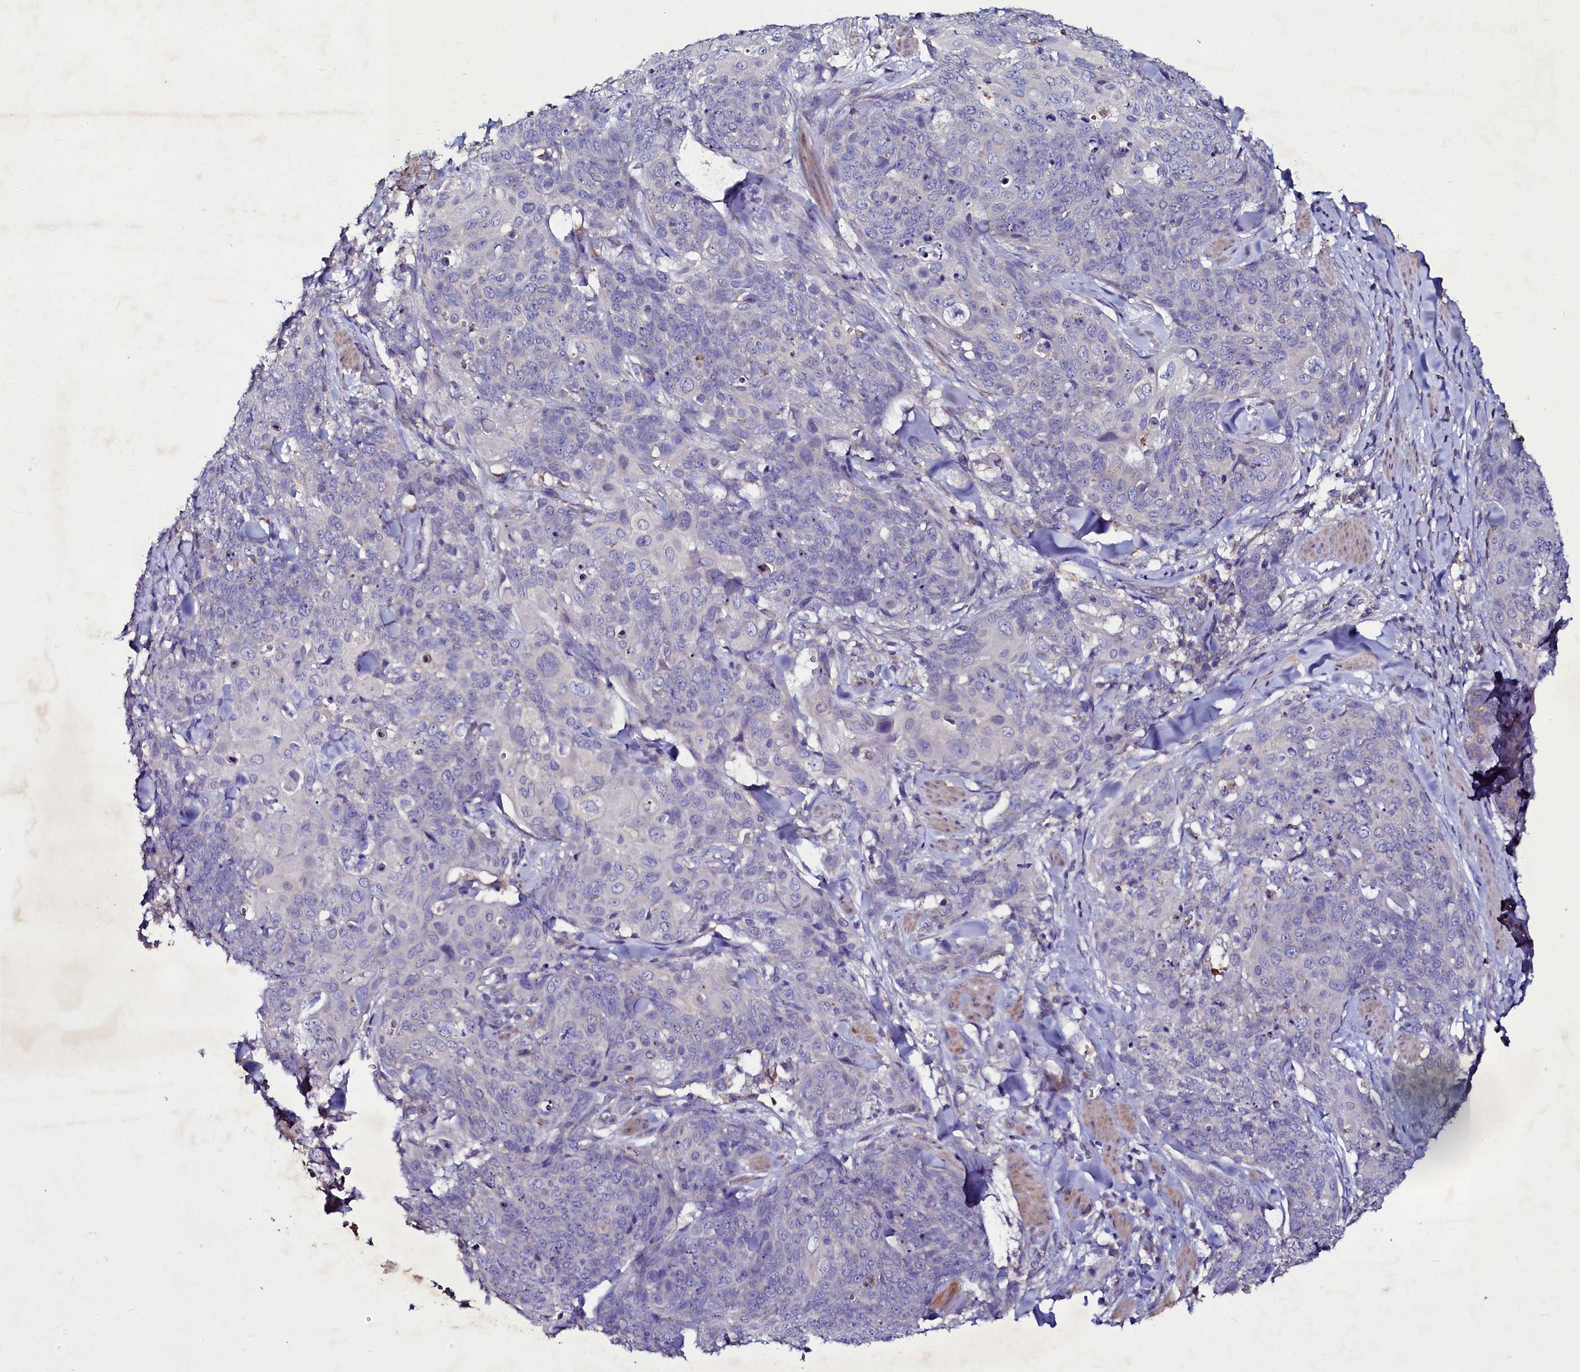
{"staining": {"intensity": "negative", "quantity": "none", "location": "none"}, "tissue": "skin cancer", "cell_type": "Tumor cells", "image_type": "cancer", "snomed": [{"axis": "morphology", "description": "Squamous cell carcinoma, NOS"}, {"axis": "topography", "description": "Skin"}, {"axis": "topography", "description": "Vulva"}], "caption": "Immunohistochemical staining of skin cancer (squamous cell carcinoma) shows no significant positivity in tumor cells.", "gene": "SELENOT", "patient": {"sex": "female", "age": 85}}